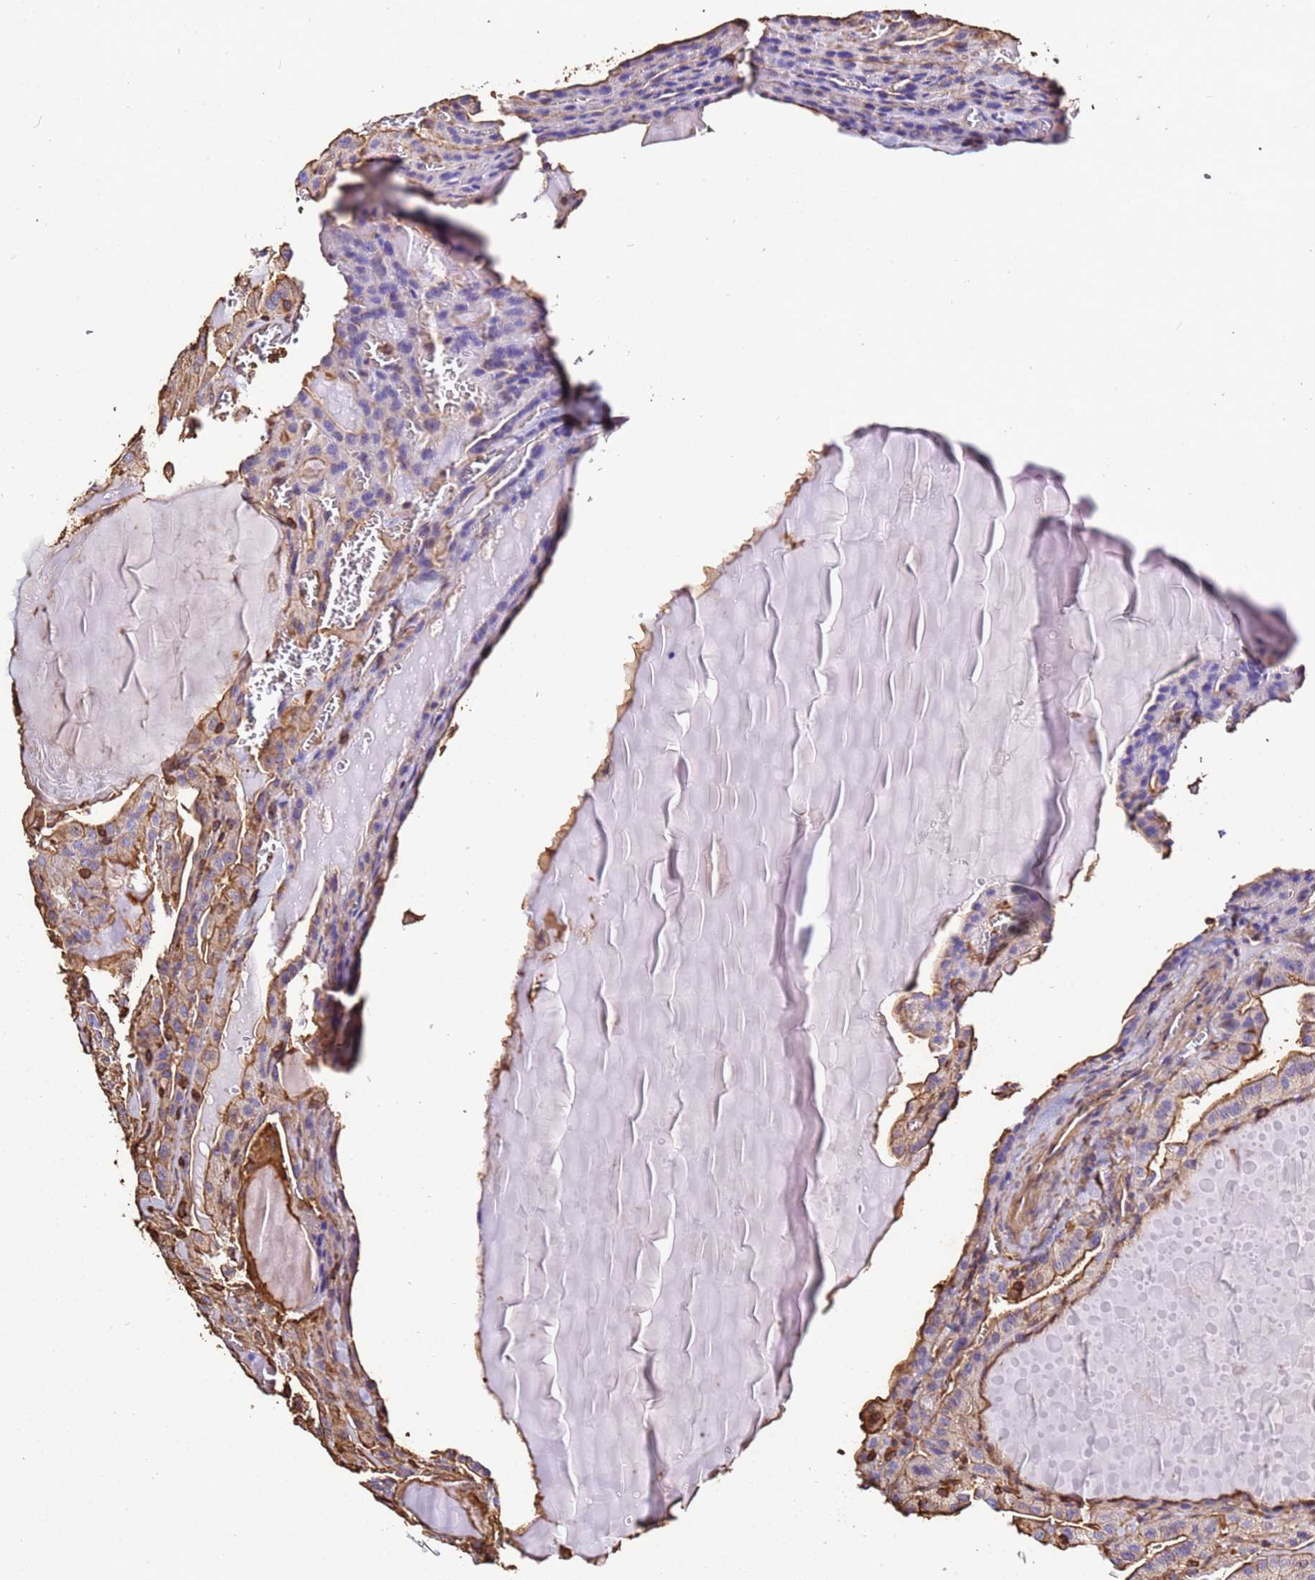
{"staining": {"intensity": "moderate", "quantity": "25%-75%", "location": "cytoplasmic/membranous"}, "tissue": "thyroid cancer", "cell_type": "Tumor cells", "image_type": "cancer", "snomed": [{"axis": "morphology", "description": "Papillary adenocarcinoma, NOS"}, {"axis": "topography", "description": "Thyroid gland"}], "caption": "The immunohistochemical stain highlights moderate cytoplasmic/membranous positivity in tumor cells of thyroid cancer tissue.", "gene": "ACTB", "patient": {"sex": "male", "age": 52}}